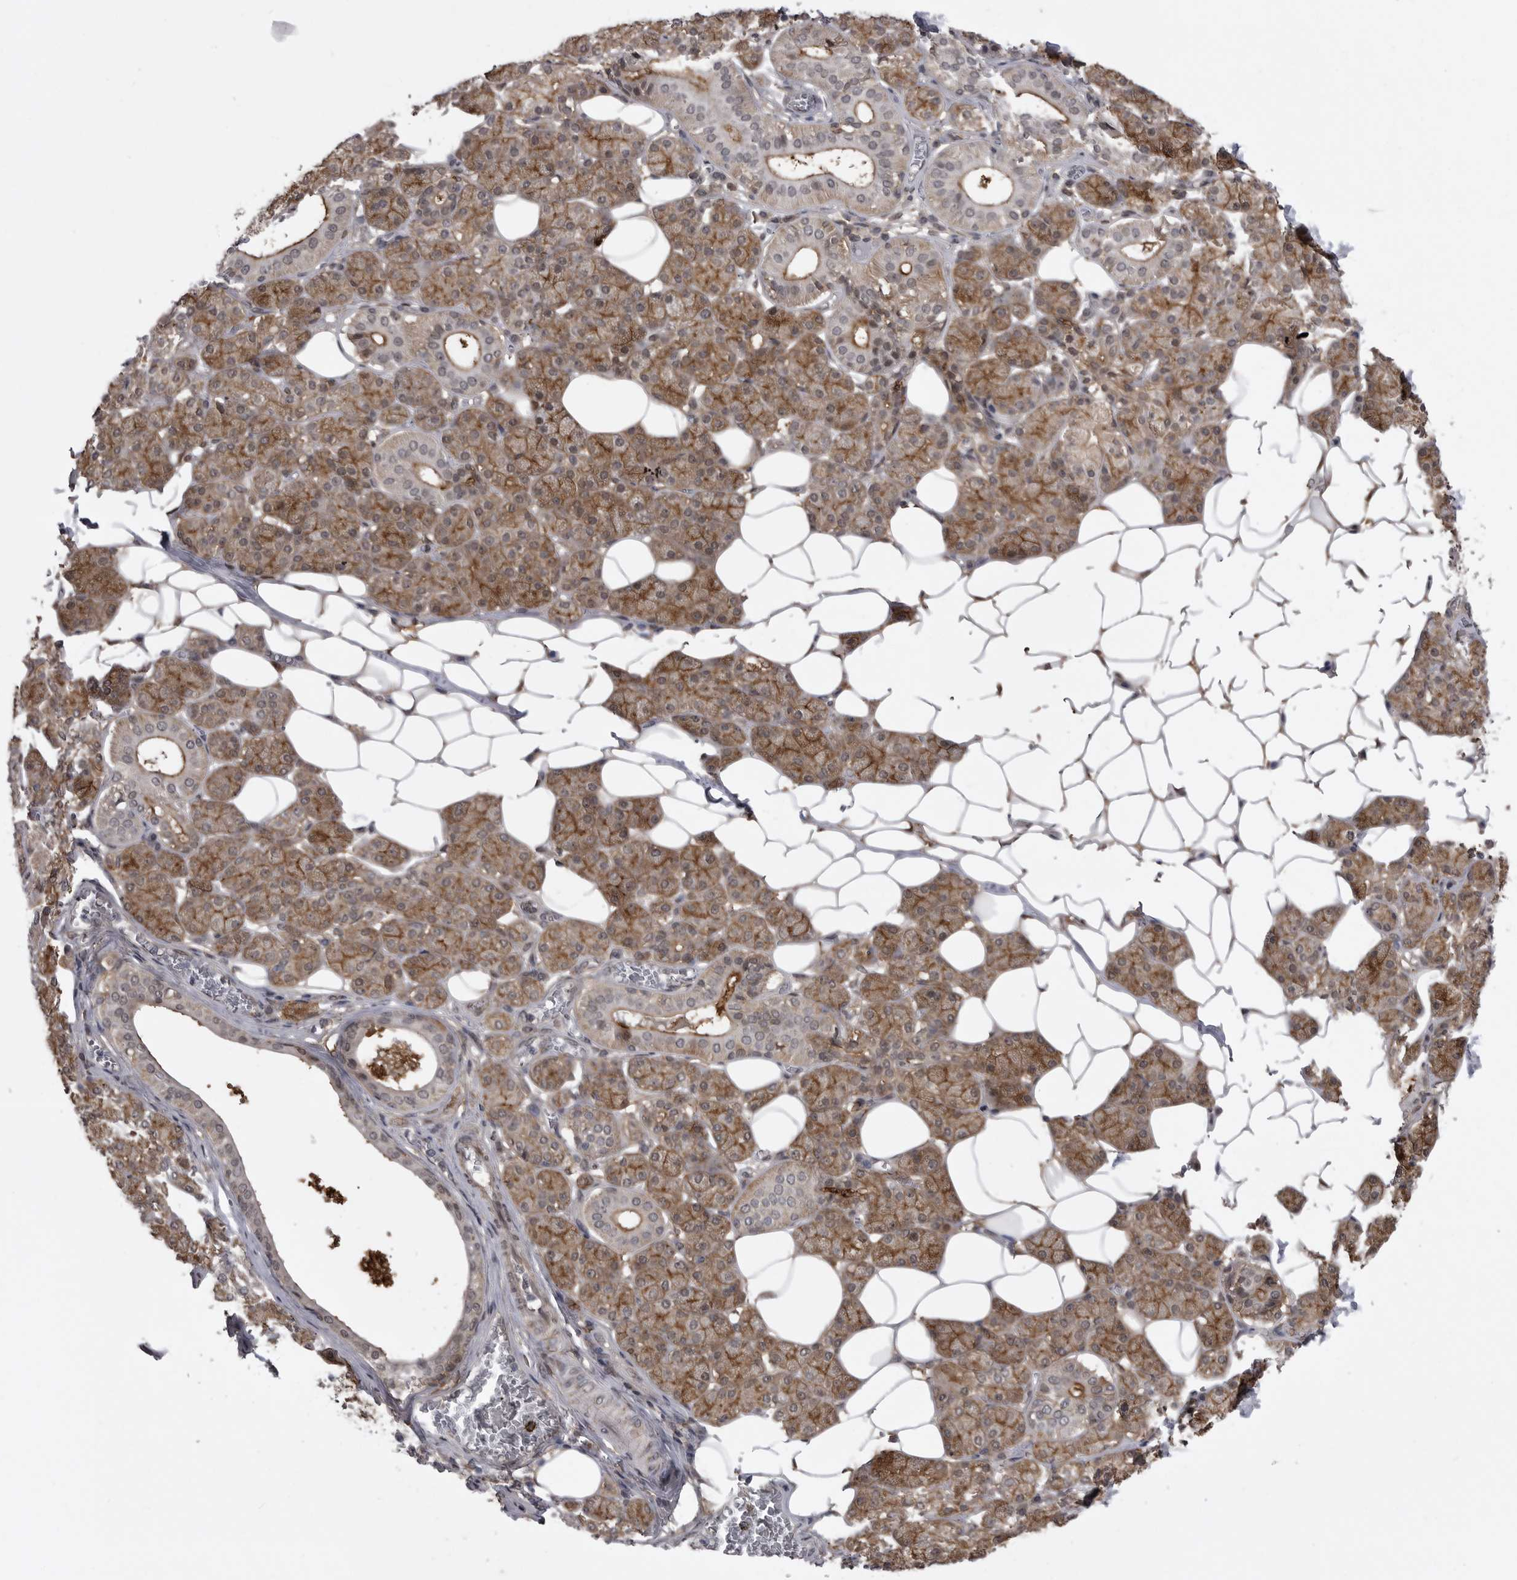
{"staining": {"intensity": "moderate", "quantity": ">75%", "location": "cytoplasmic/membranous"}, "tissue": "salivary gland", "cell_type": "Glandular cells", "image_type": "normal", "snomed": [{"axis": "morphology", "description": "Normal tissue, NOS"}, {"axis": "topography", "description": "Salivary gland"}], "caption": "Protein staining of benign salivary gland exhibits moderate cytoplasmic/membranous staining in approximately >75% of glandular cells.", "gene": "ABL1", "patient": {"sex": "female", "age": 33}}